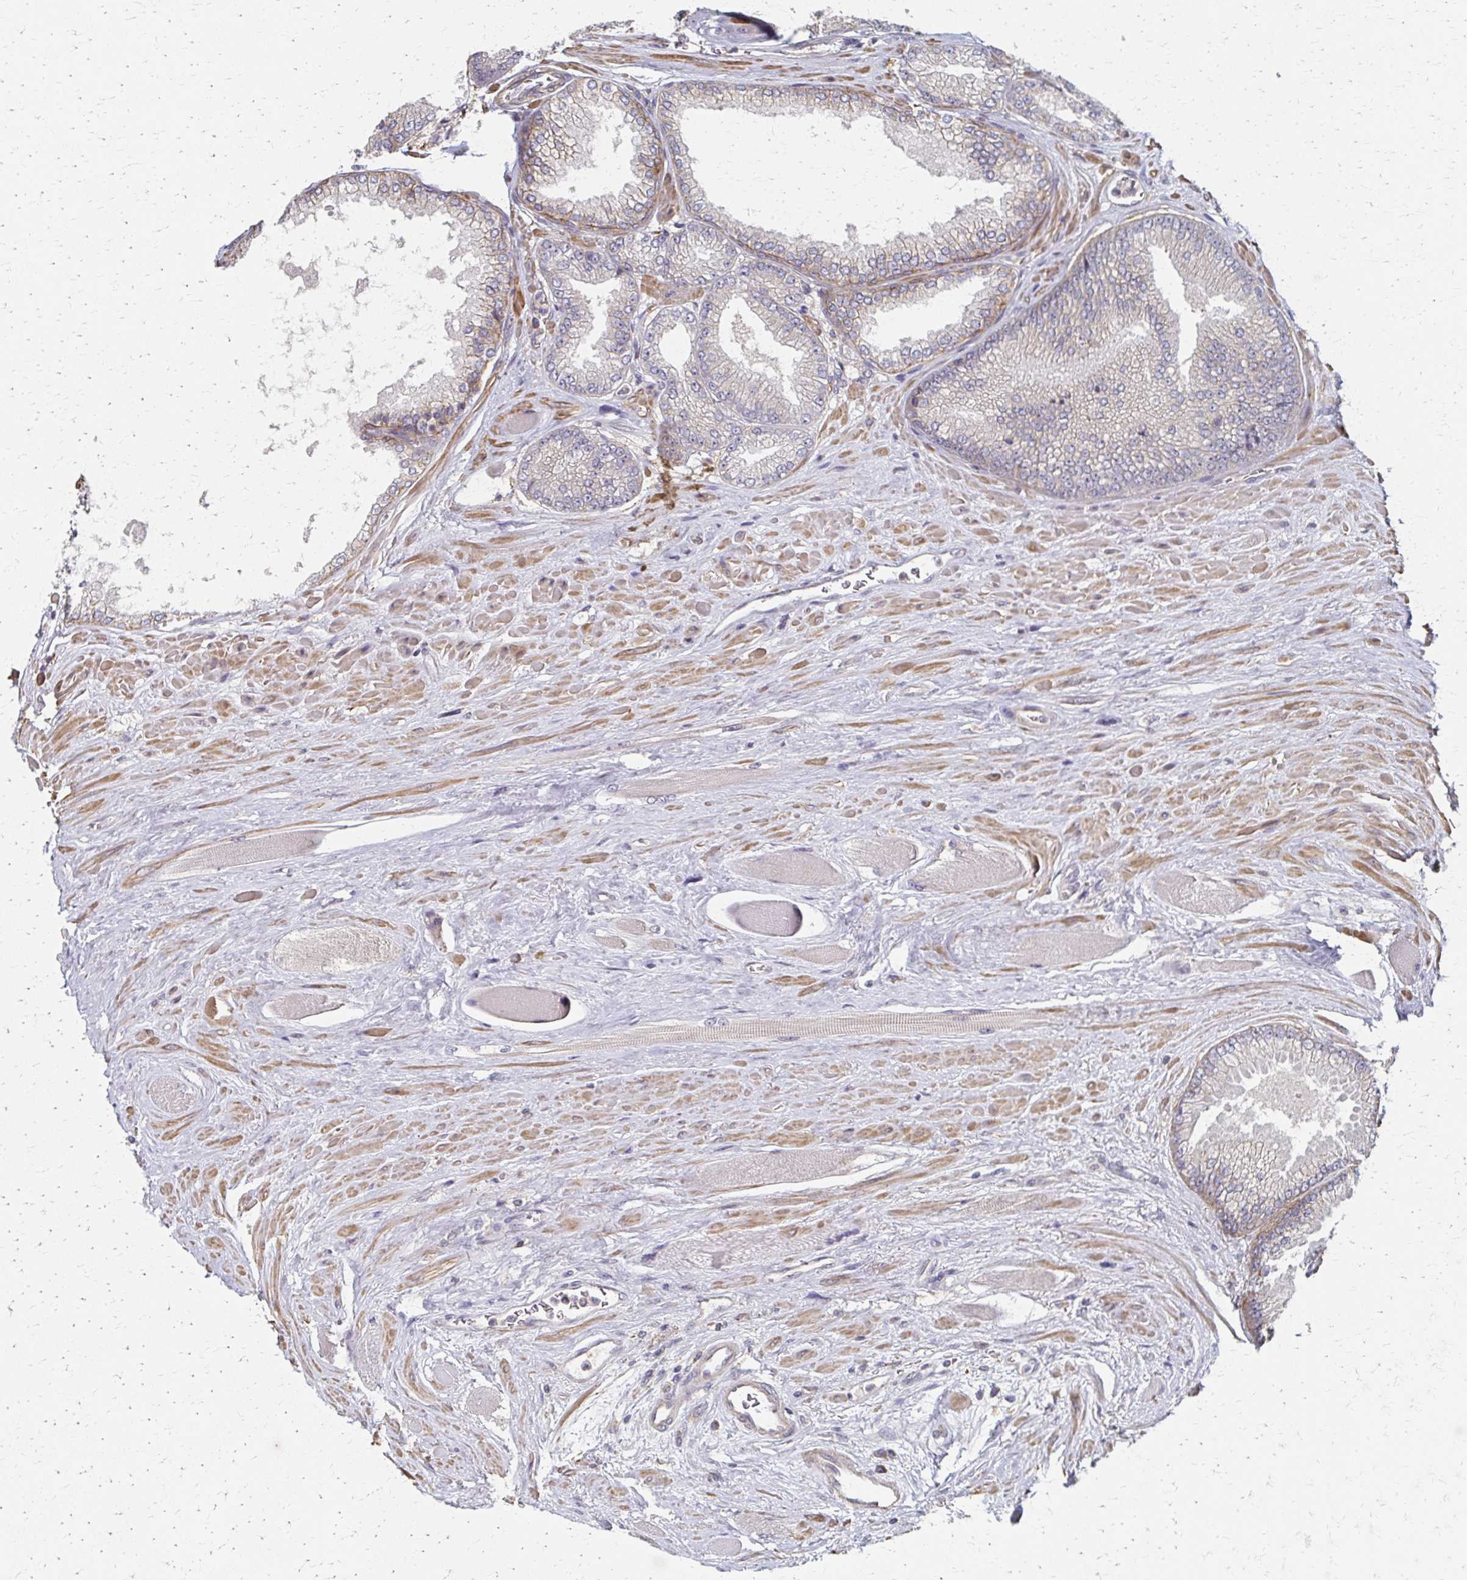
{"staining": {"intensity": "negative", "quantity": "none", "location": "none"}, "tissue": "prostate cancer", "cell_type": "Tumor cells", "image_type": "cancer", "snomed": [{"axis": "morphology", "description": "Adenocarcinoma, Low grade"}, {"axis": "topography", "description": "Prostate"}], "caption": "The micrograph reveals no significant positivity in tumor cells of adenocarcinoma (low-grade) (prostate).", "gene": "EOLA2", "patient": {"sex": "male", "age": 67}}